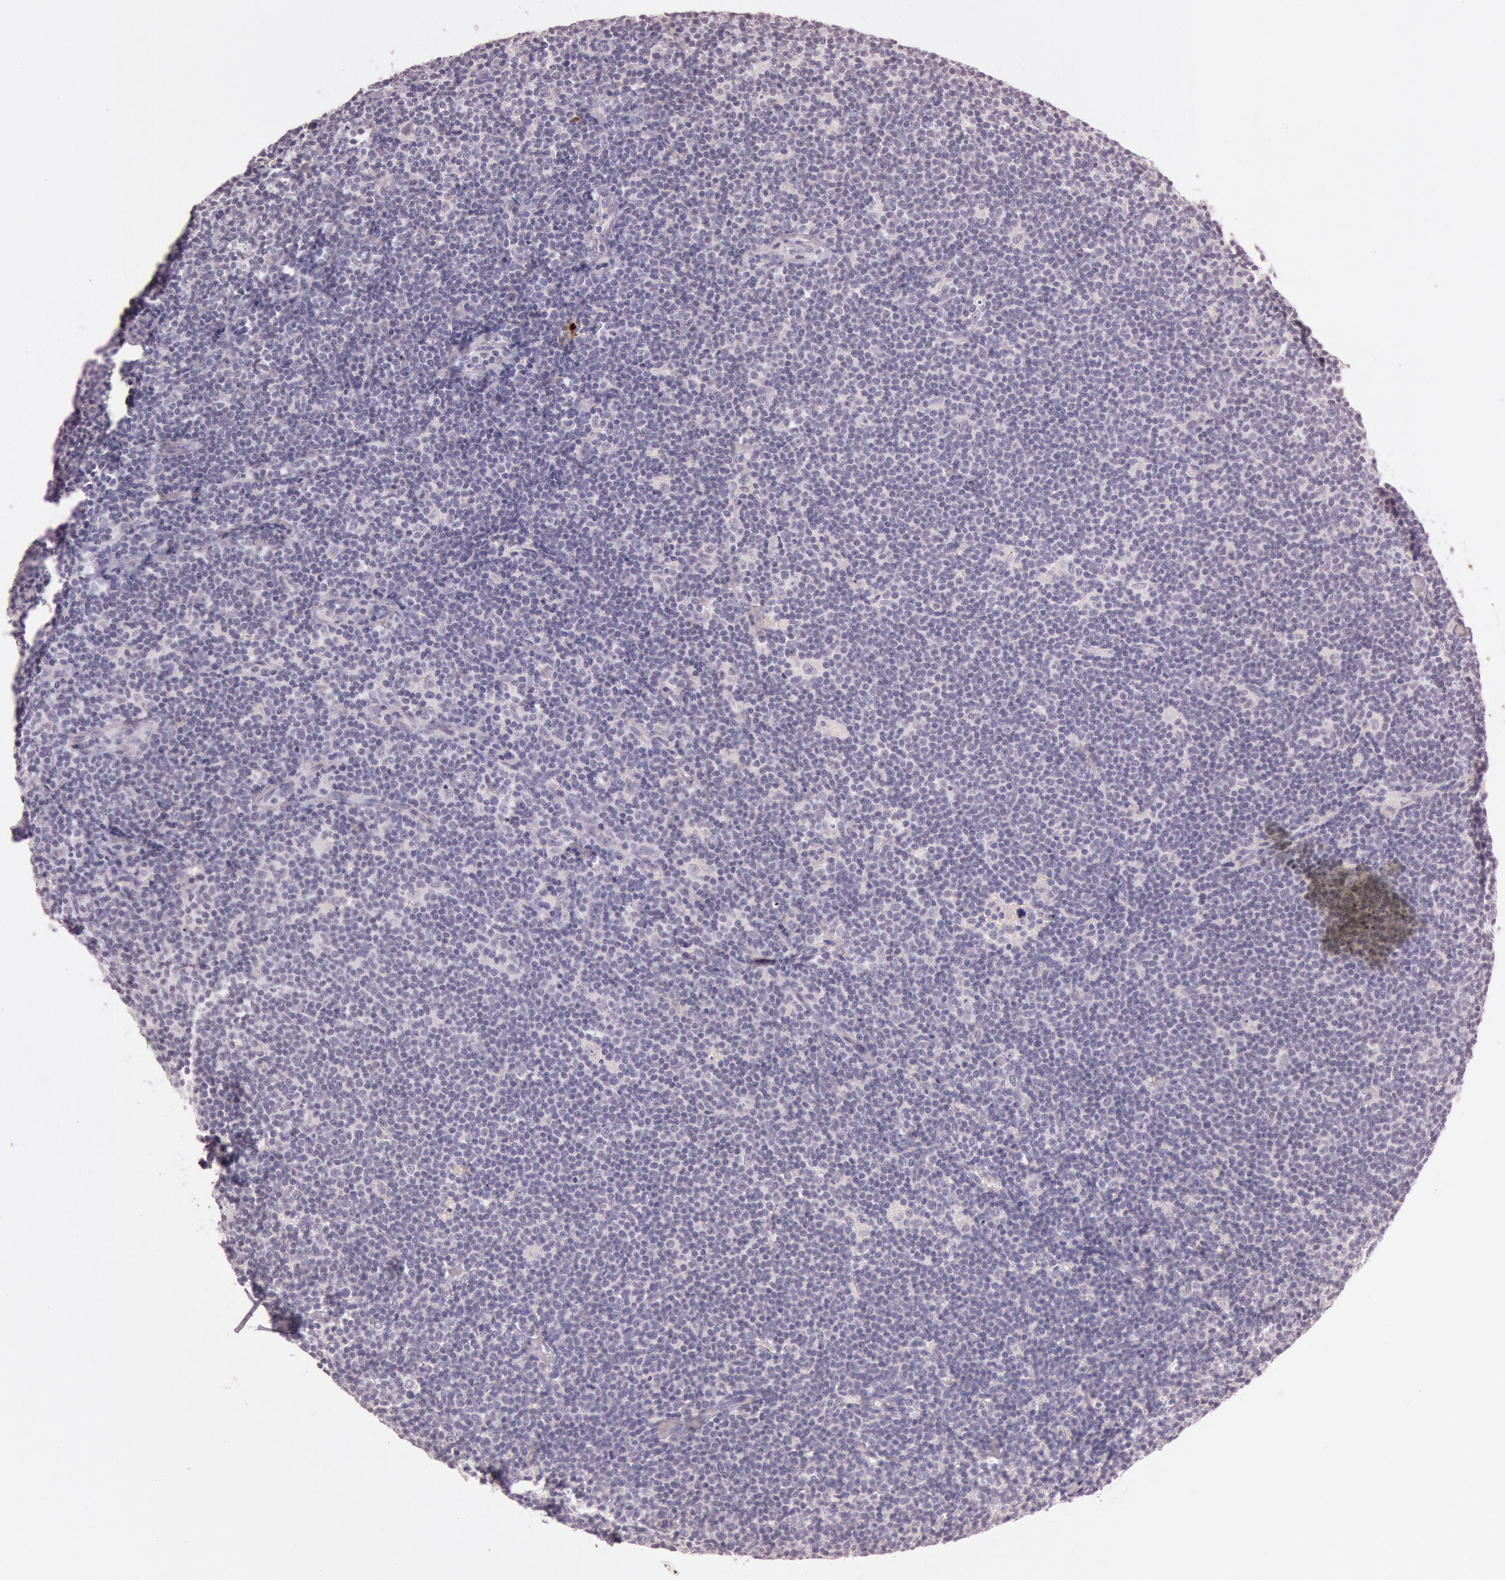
{"staining": {"intensity": "negative", "quantity": "none", "location": "none"}, "tissue": "lymphoma", "cell_type": "Tumor cells", "image_type": "cancer", "snomed": [{"axis": "morphology", "description": "Malignant lymphoma, non-Hodgkin's type, Low grade"}, {"axis": "topography", "description": "Lymph node"}], "caption": "DAB immunohistochemical staining of malignant lymphoma, non-Hodgkin's type (low-grade) displays no significant expression in tumor cells. Brightfield microscopy of immunohistochemistry (IHC) stained with DAB (3,3'-diaminobenzidine) (brown) and hematoxylin (blue), captured at high magnification.", "gene": "KDM6A", "patient": {"sex": "male", "age": 65}}